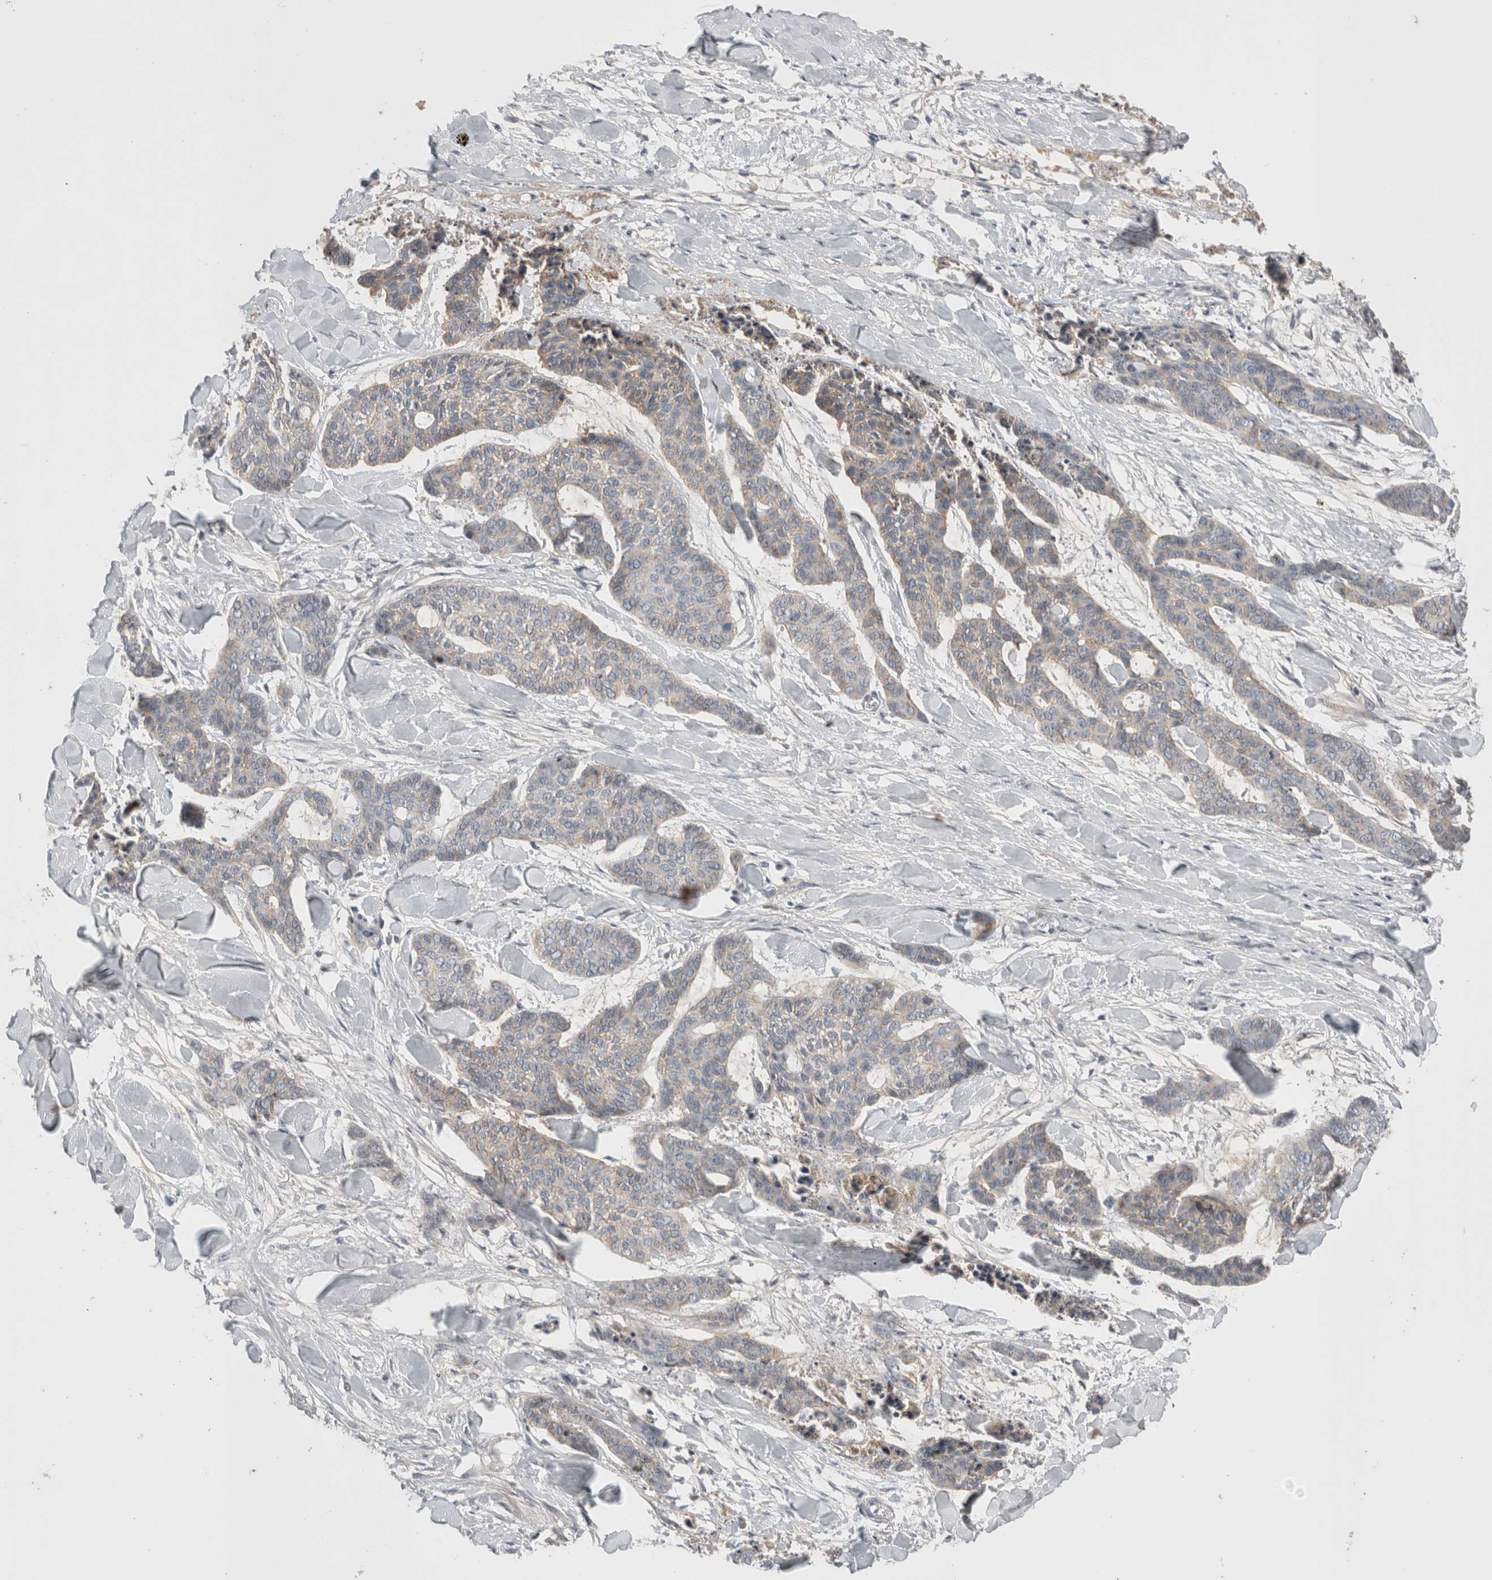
{"staining": {"intensity": "weak", "quantity": "25%-75%", "location": "cytoplasmic/membranous"}, "tissue": "skin cancer", "cell_type": "Tumor cells", "image_type": "cancer", "snomed": [{"axis": "morphology", "description": "Basal cell carcinoma"}, {"axis": "topography", "description": "Skin"}], "caption": "Immunohistochemistry of skin cancer (basal cell carcinoma) exhibits low levels of weak cytoplasmic/membranous positivity in approximately 25%-75% of tumor cells. The staining is performed using DAB (3,3'-diaminobenzidine) brown chromogen to label protein expression. The nuclei are counter-stained blue using hematoxylin.", "gene": "VANGL1", "patient": {"sex": "female", "age": 64}}